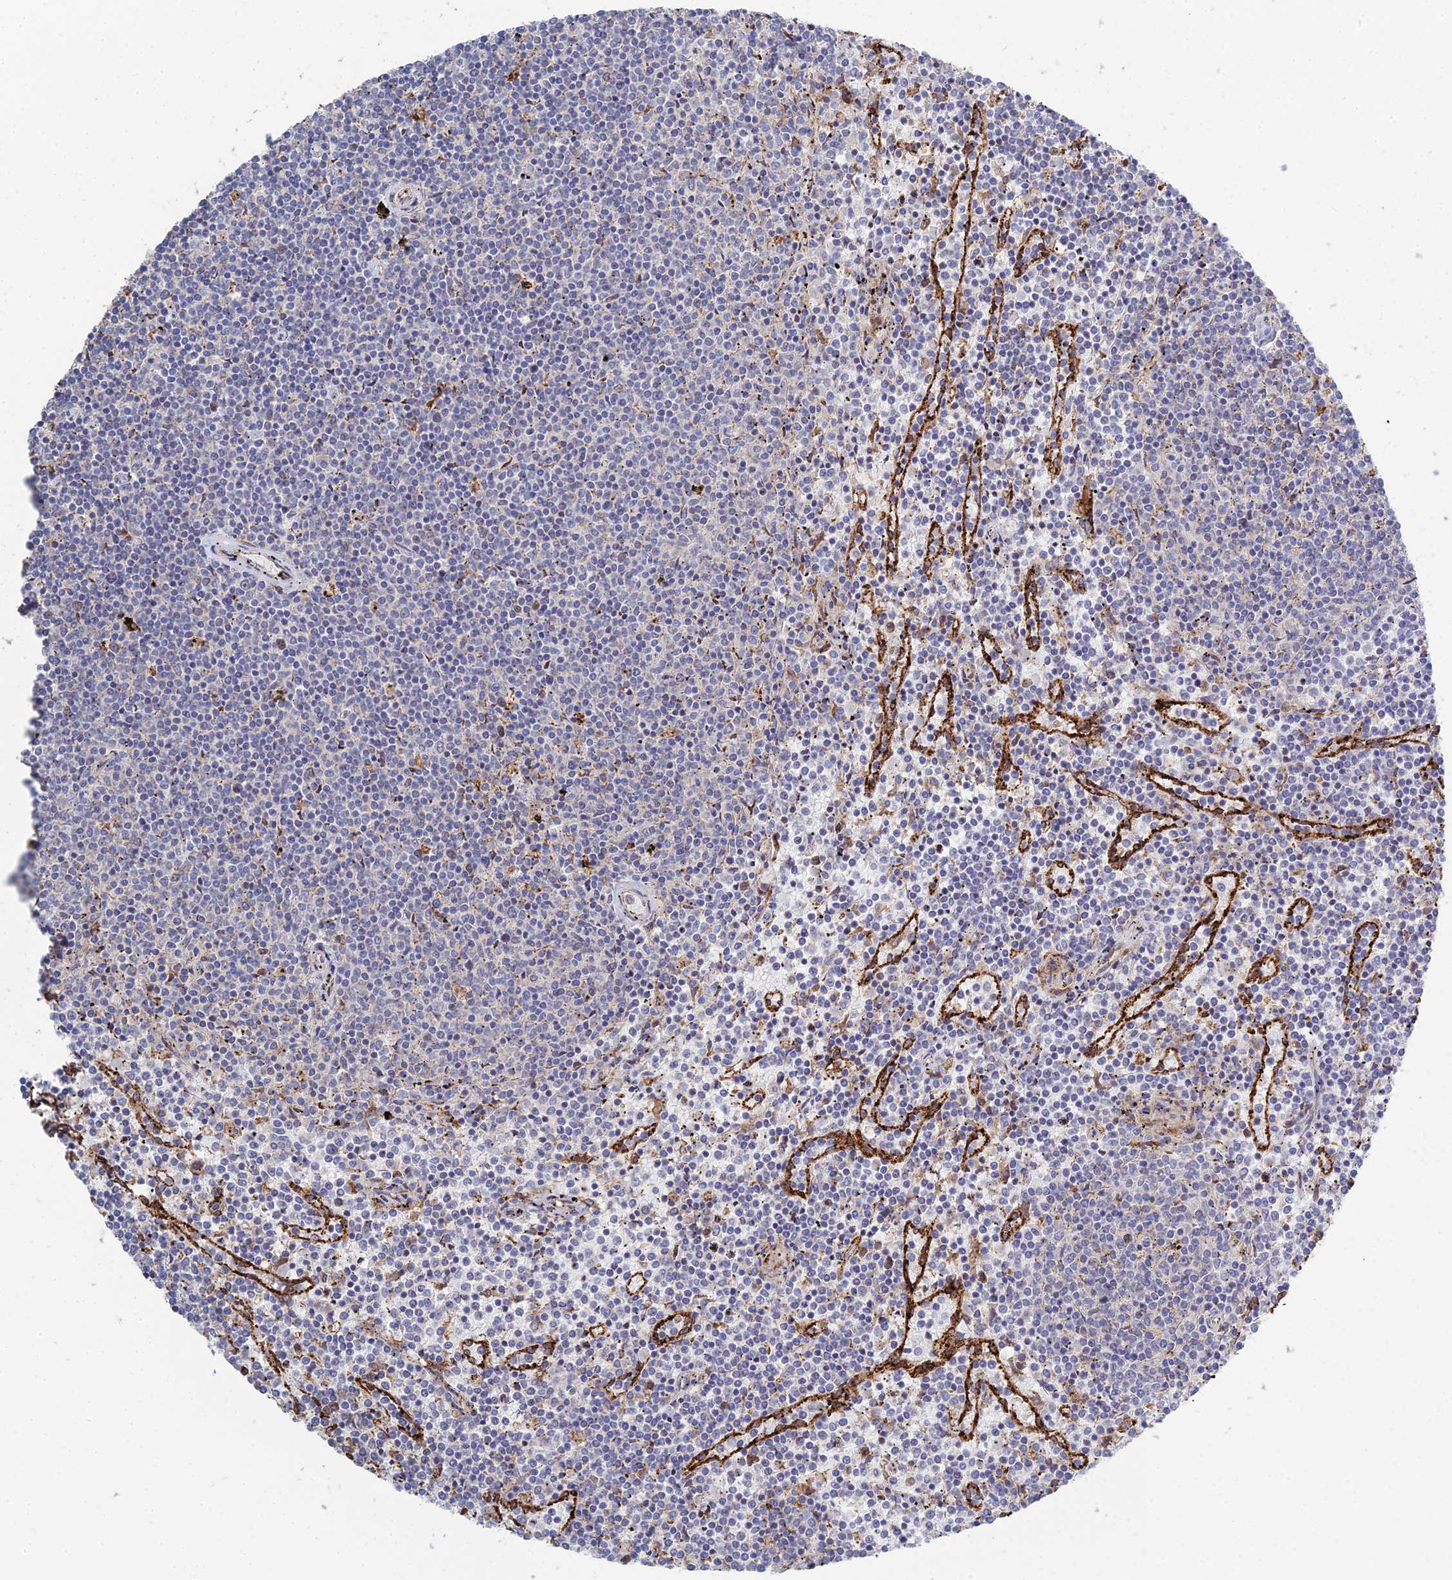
{"staining": {"intensity": "negative", "quantity": "none", "location": "none"}, "tissue": "lymphoma", "cell_type": "Tumor cells", "image_type": "cancer", "snomed": [{"axis": "morphology", "description": "Malignant lymphoma, non-Hodgkin's type, Low grade"}, {"axis": "topography", "description": "Spleen"}], "caption": "Low-grade malignant lymphoma, non-Hodgkin's type was stained to show a protein in brown. There is no significant staining in tumor cells.", "gene": "TRAPPC6A", "patient": {"sex": "female", "age": 50}}